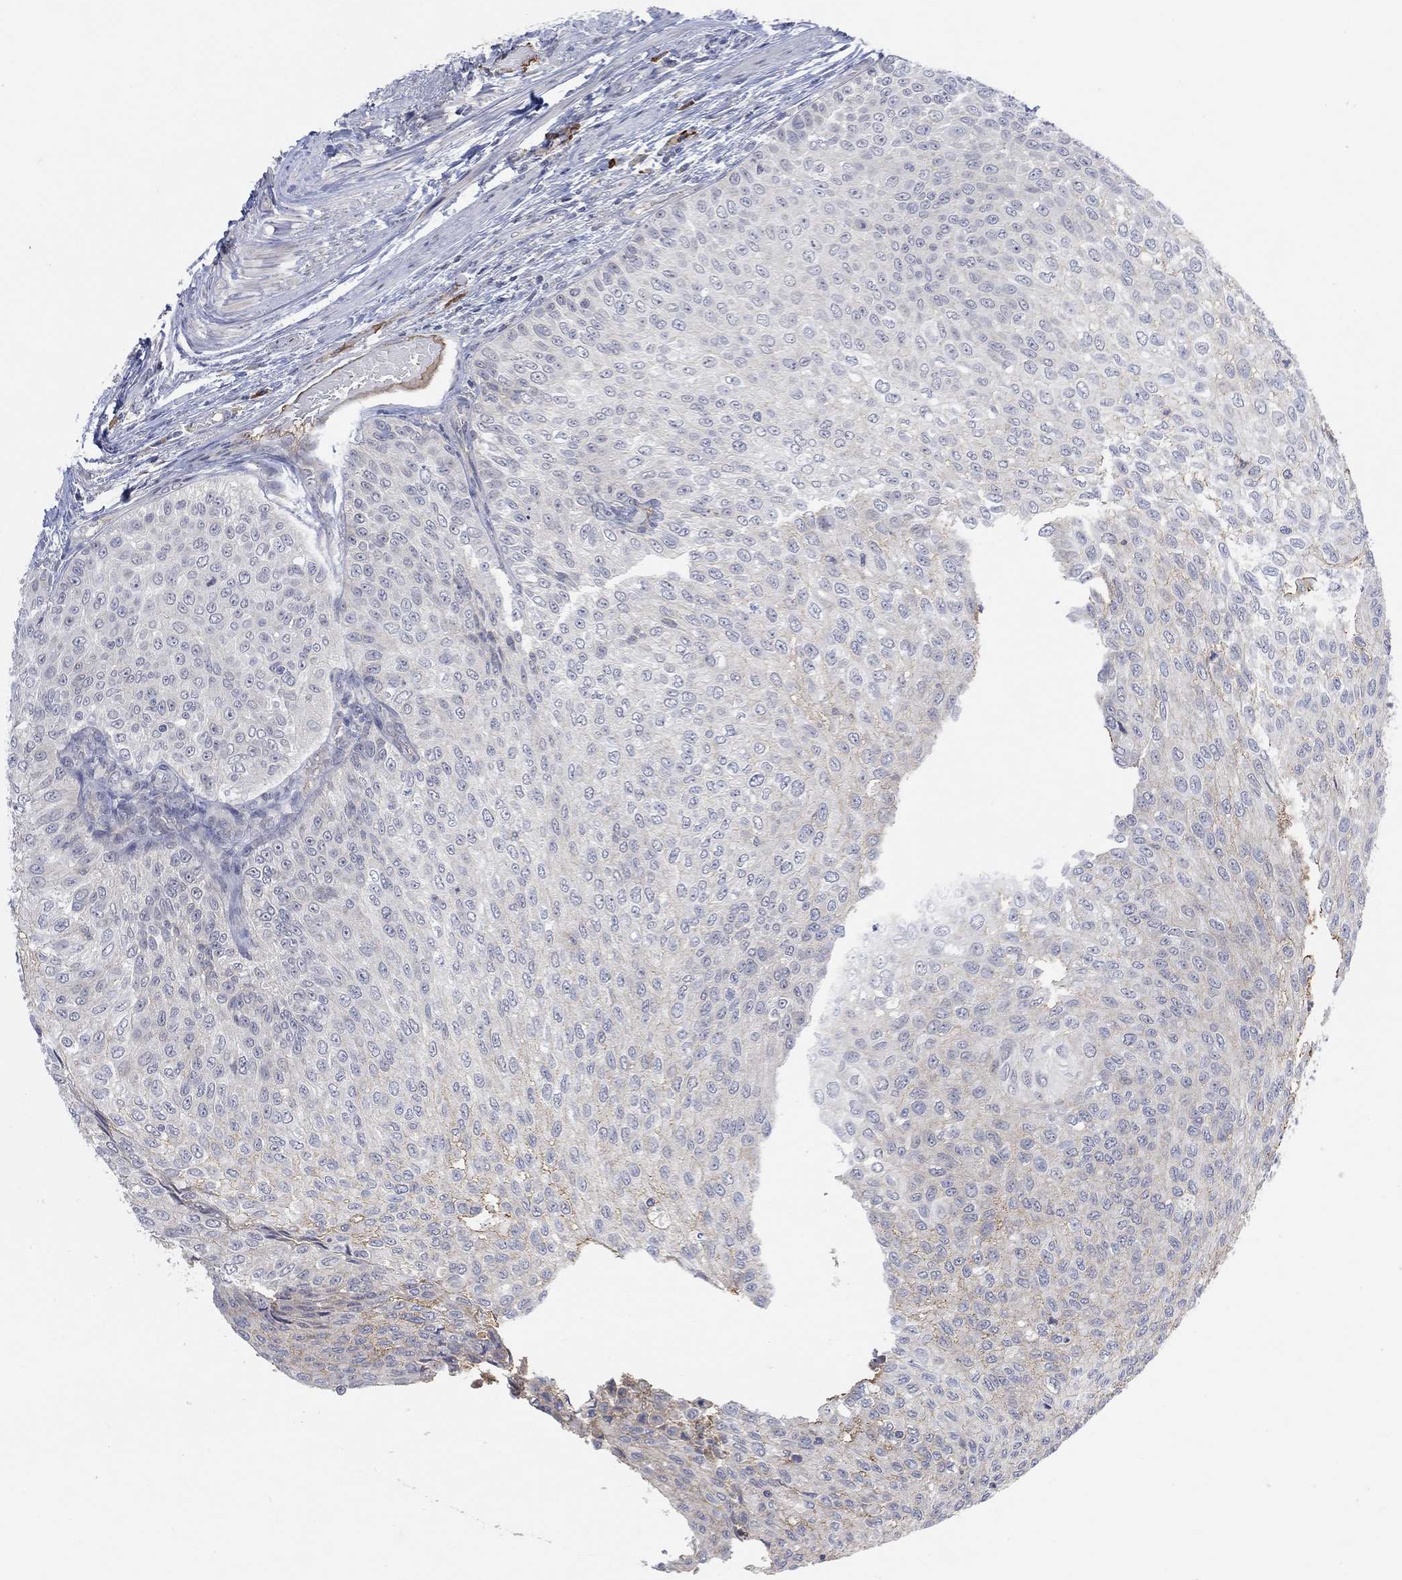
{"staining": {"intensity": "negative", "quantity": "none", "location": "none"}, "tissue": "urothelial cancer", "cell_type": "Tumor cells", "image_type": "cancer", "snomed": [{"axis": "morphology", "description": "Urothelial carcinoma, Low grade"}, {"axis": "topography", "description": "Ureter, NOS"}, {"axis": "topography", "description": "Urinary bladder"}], "caption": "Immunohistochemical staining of human low-grade urothelial carcinoma demonstrates no significant expression in tumor cells.", "gene": "MSTN", "patient": {"sex": "male", "age": 78}}